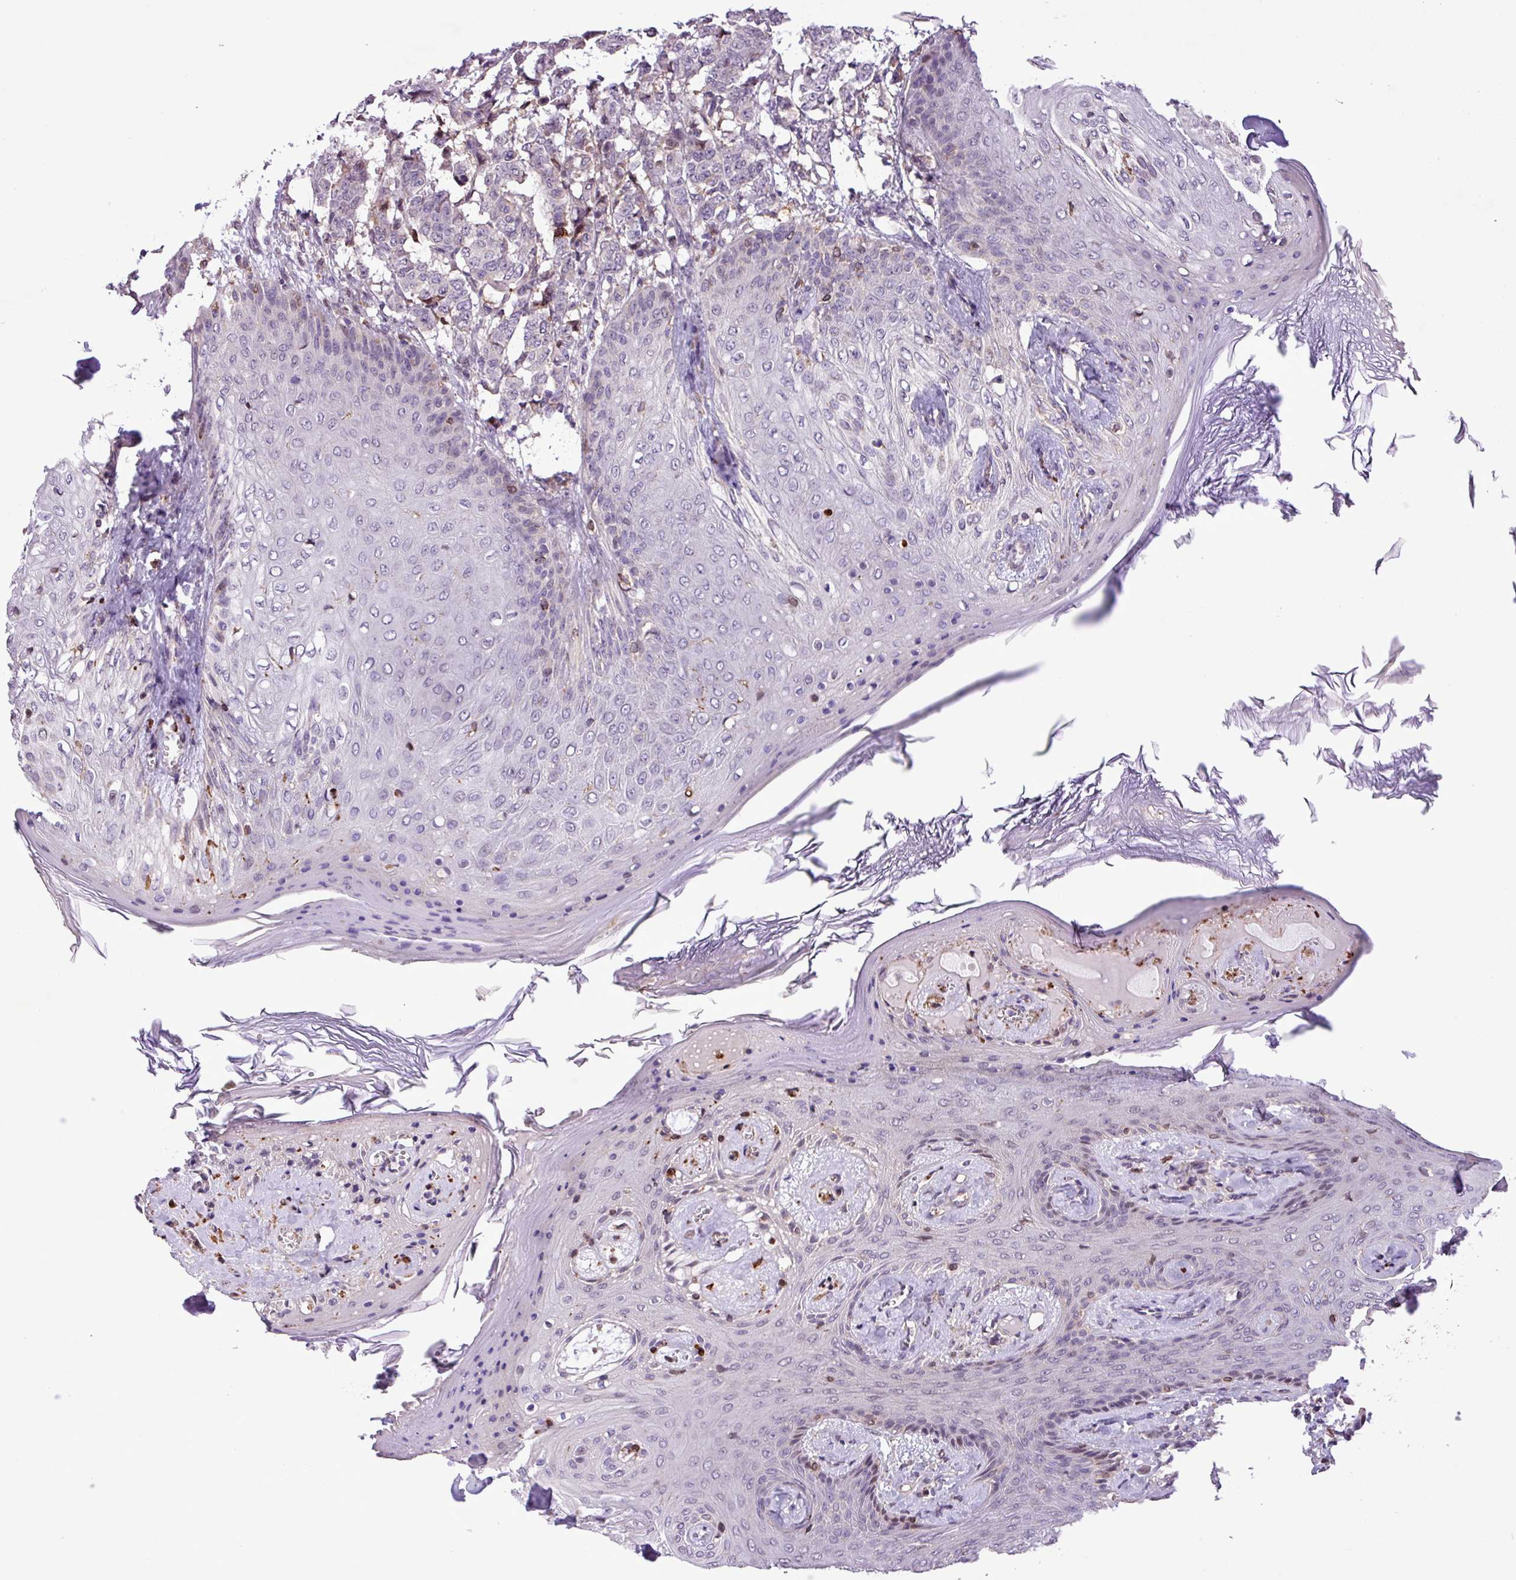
{"staining": {"intensity": "negative", "quantity": "none", "location": "none"}, "tissue": "breast cancer", "cell_type": "Tumor cells", "image_type": "cancer", "snomed": [{"axis": "morphology", "description": "Duct carcinoma"}, {"axis": "topography", "description": "Breast"}], "caption": "There is no significant expression in tumor cells of intraductal carcinoma (breast).", "gene": "RPP25L", "patient": {"sex": "female", "age": 40}}